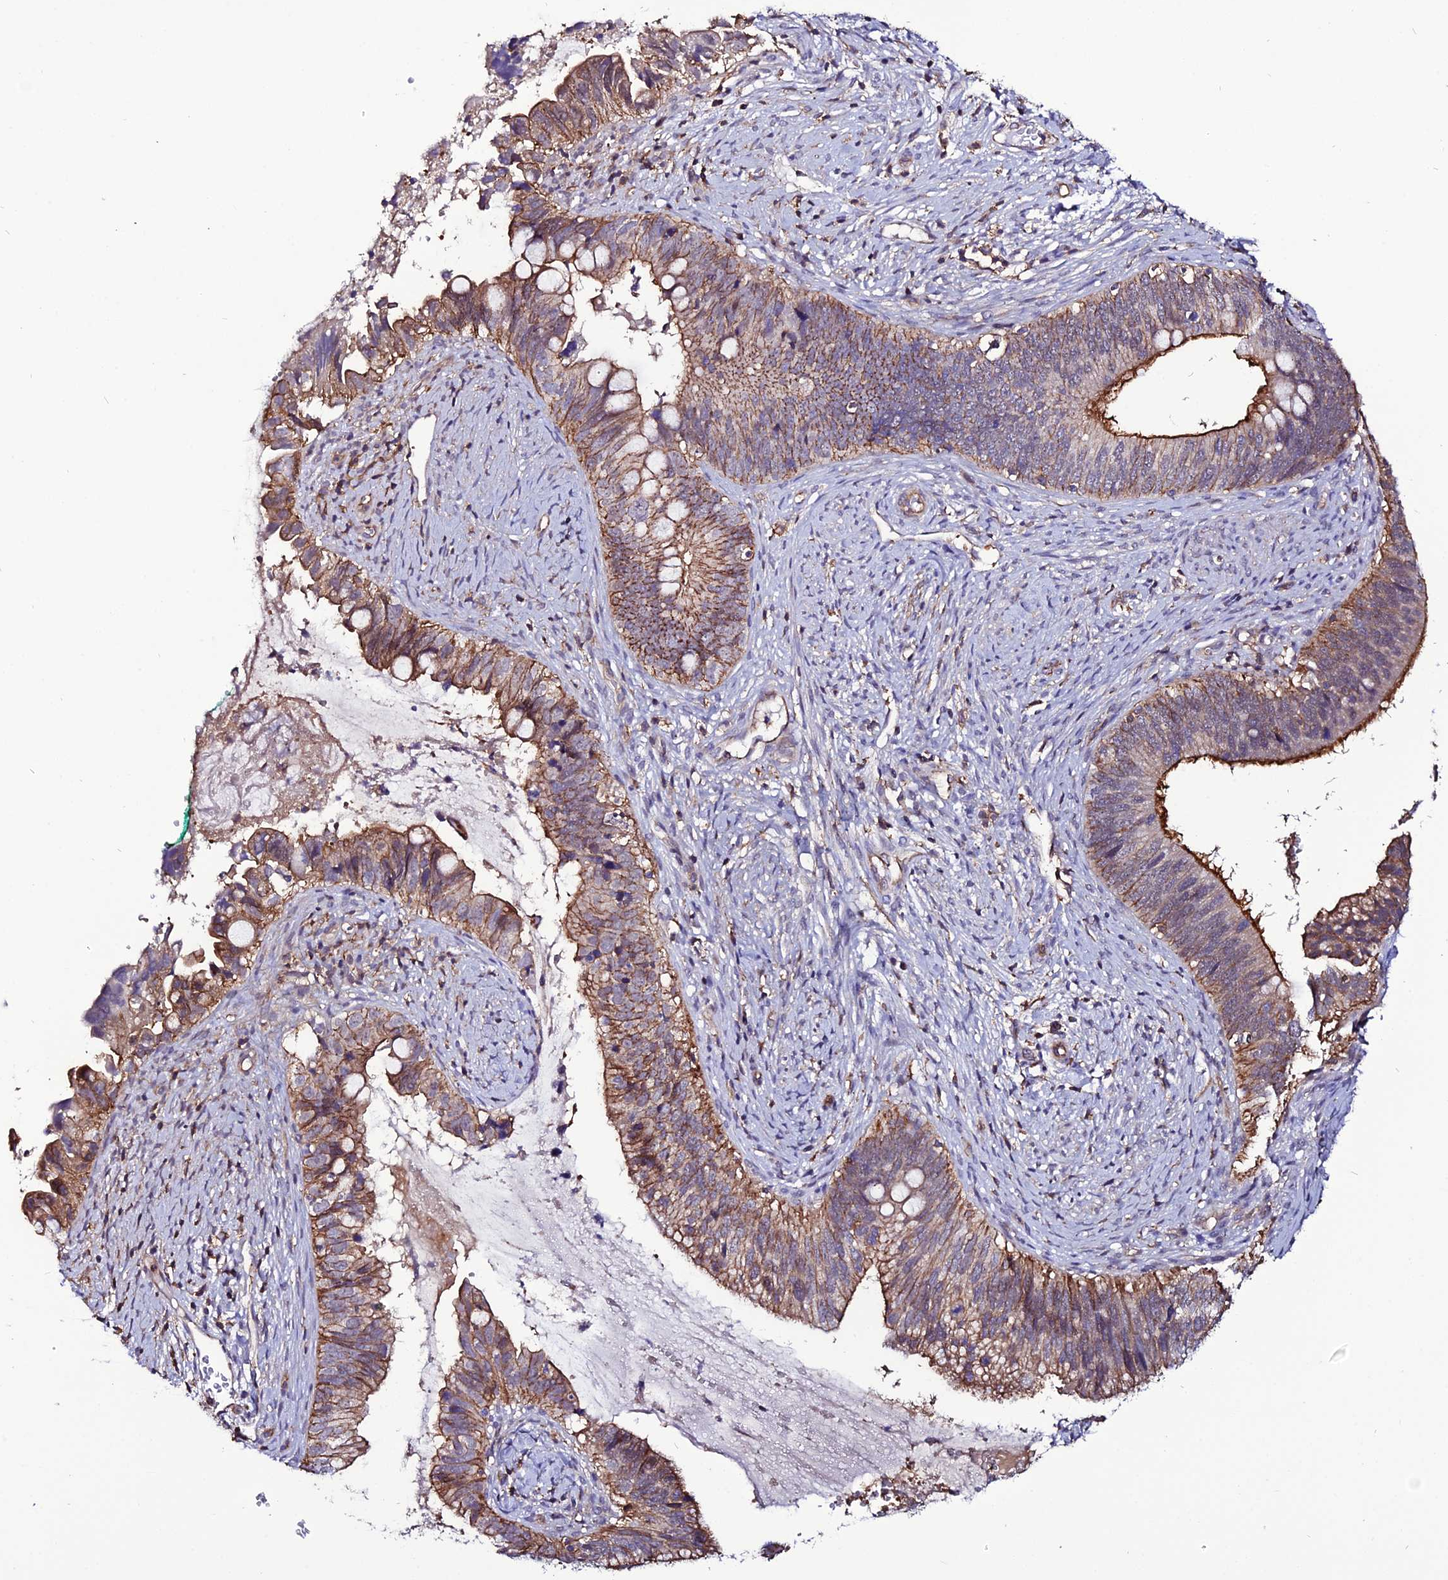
{"staining": {"intensity": "strong", "quantity": "25%-75%", "location": "cytoplasmic/membranous"}, "tissue": "cervical cancer", "cell_type": "Tumor cells", "image_type": "cancer", "snomed": [{"axis": "morphology", "description": "Adenocarcinoma, NOS"}, {"axis": "topography", "description": "Cervix"}], "caption": "Human adenocarcinoma (cervical) stained with a protein marker displays strong staining in tumor cells.", "gene": "USP17L15", "patient": {"sex": "female", "age": 42}}